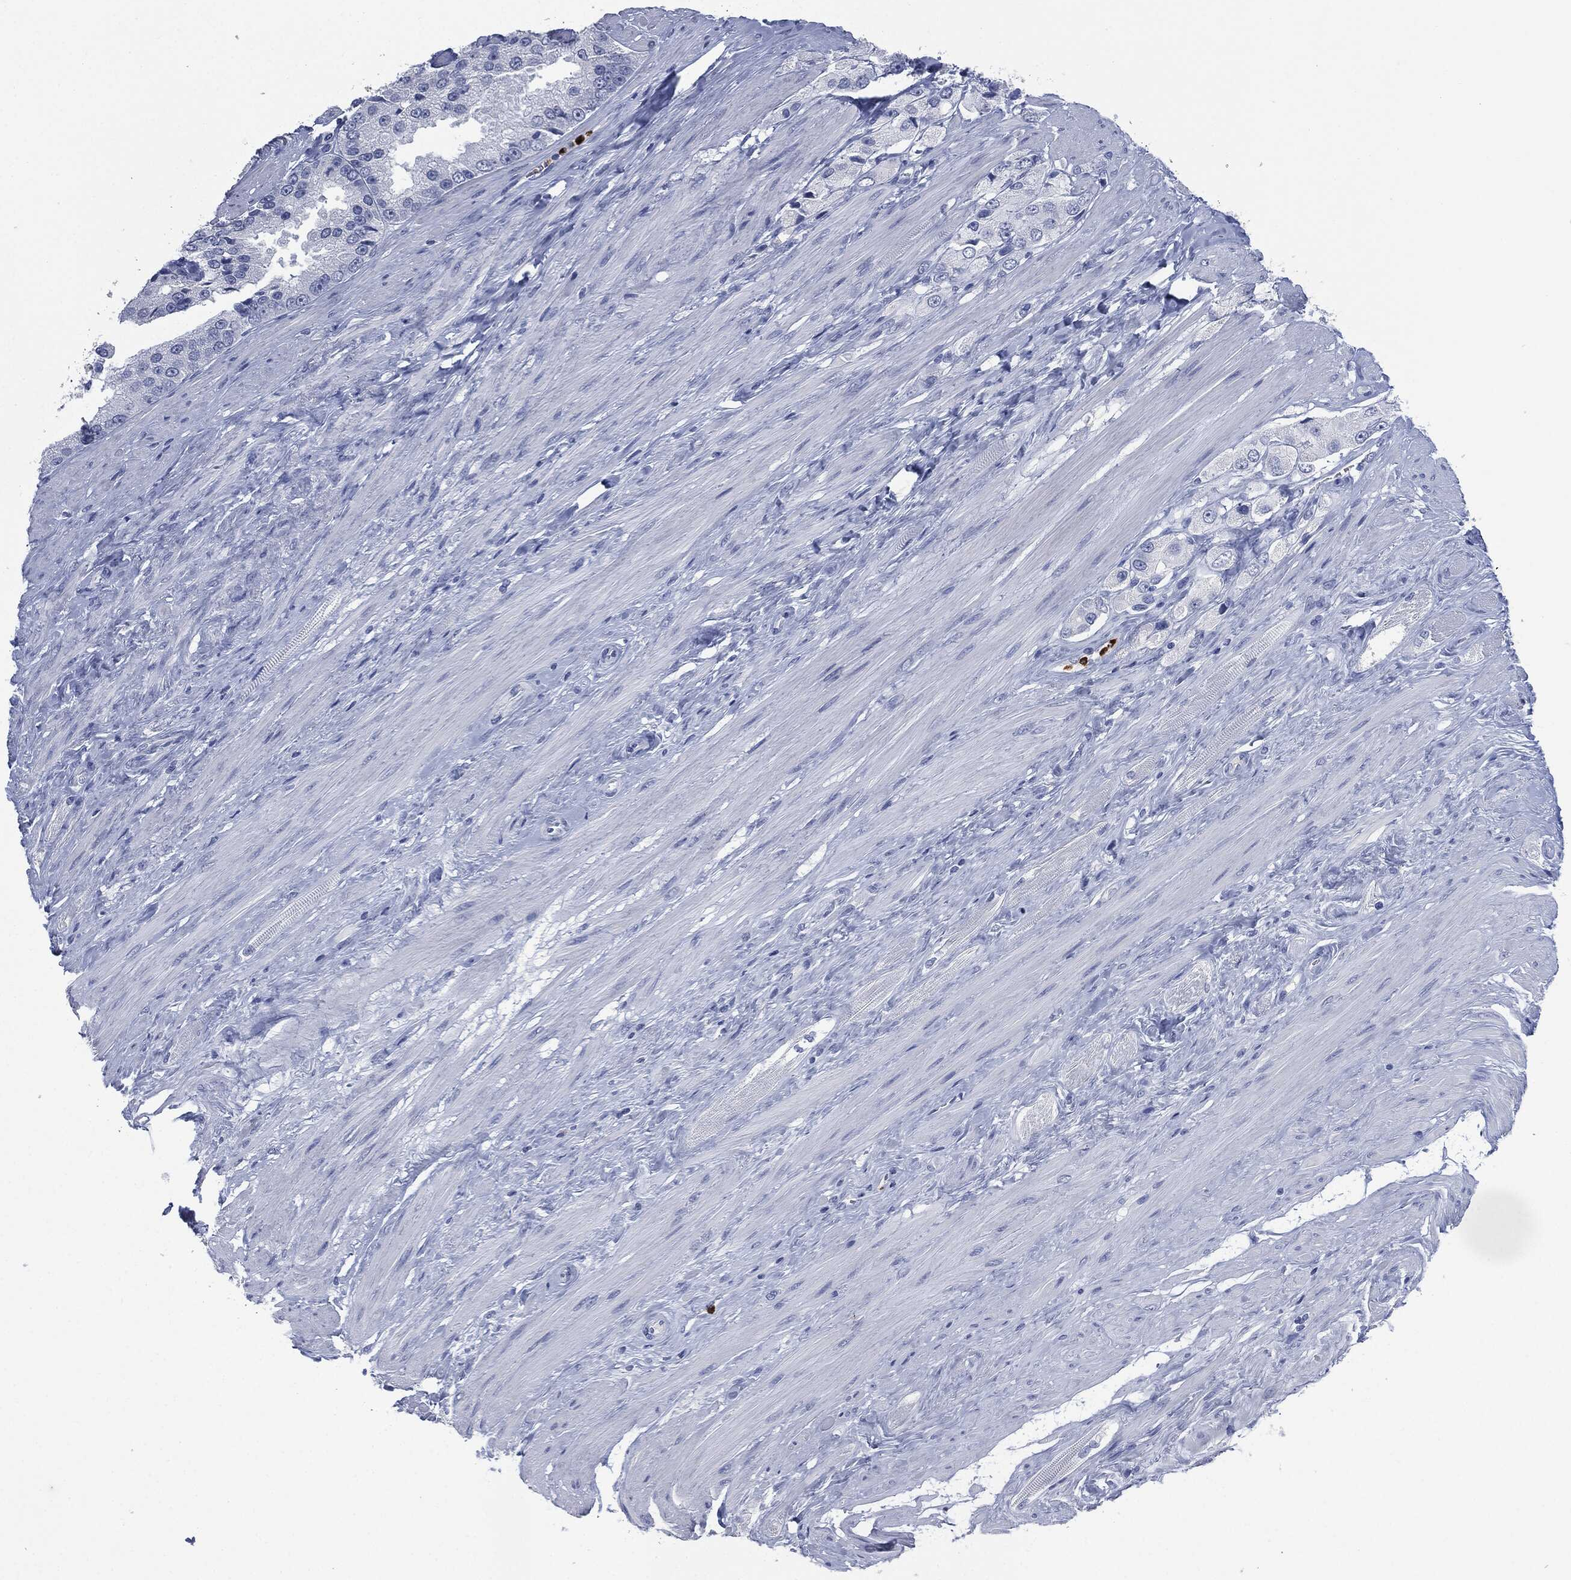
{"staining": {"intensity": "negative", "quantity": "none", "location": "none"}, "tissue": "prostate cancer", "cell_type": "Tumor cells", "image_type": "cancer", "snomed": [{"axis": "morphology", "description": "Adenocarcinoma, NOS"}, {"axis": "topography", "description": "Prostate and seminal vesicle, NOS"}, {"axis": "topography", "description": "Prostate"}], "caption": "Micrograph shows no significant protein expression in tumor cells of prostate cancer.", "gene": "CEACAM8", "patient": {"sex": "male", "age": 64}}